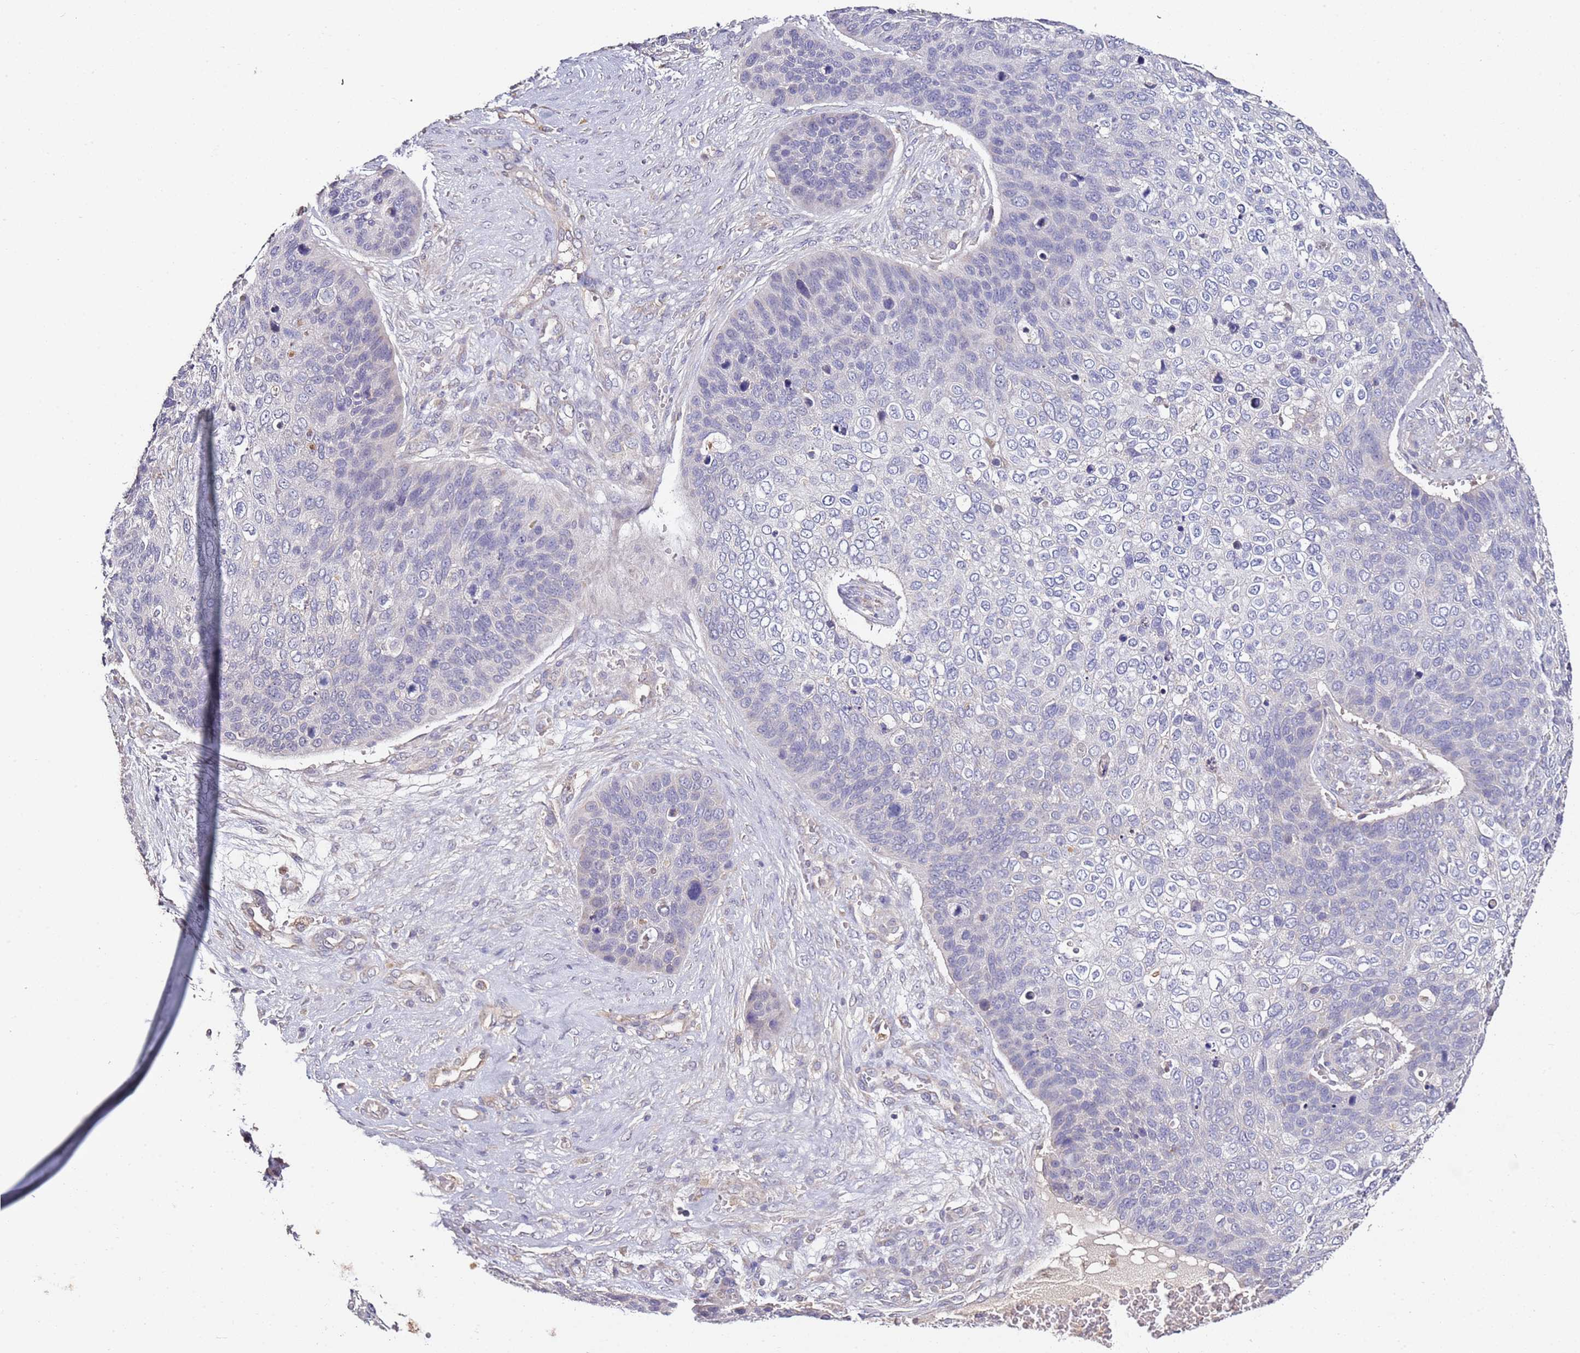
{"staining": {"intensity": "negative", "quantity": "none", "location": "none"}, "tissue": "skin cancer", "cell_type": "Tumor cells", "image_type": "cancer", "snomed": [{"axis": "morphology", "description": "Basal cell carcinoma"}, {"axis": "topography", "description": "Skin"}], "caption": "Image shows no significant protein positivity in tumor cells of skin basal cell carcinoma.", "gene": "OR2B11", "patient": {"sex": "female", "age": 74}}